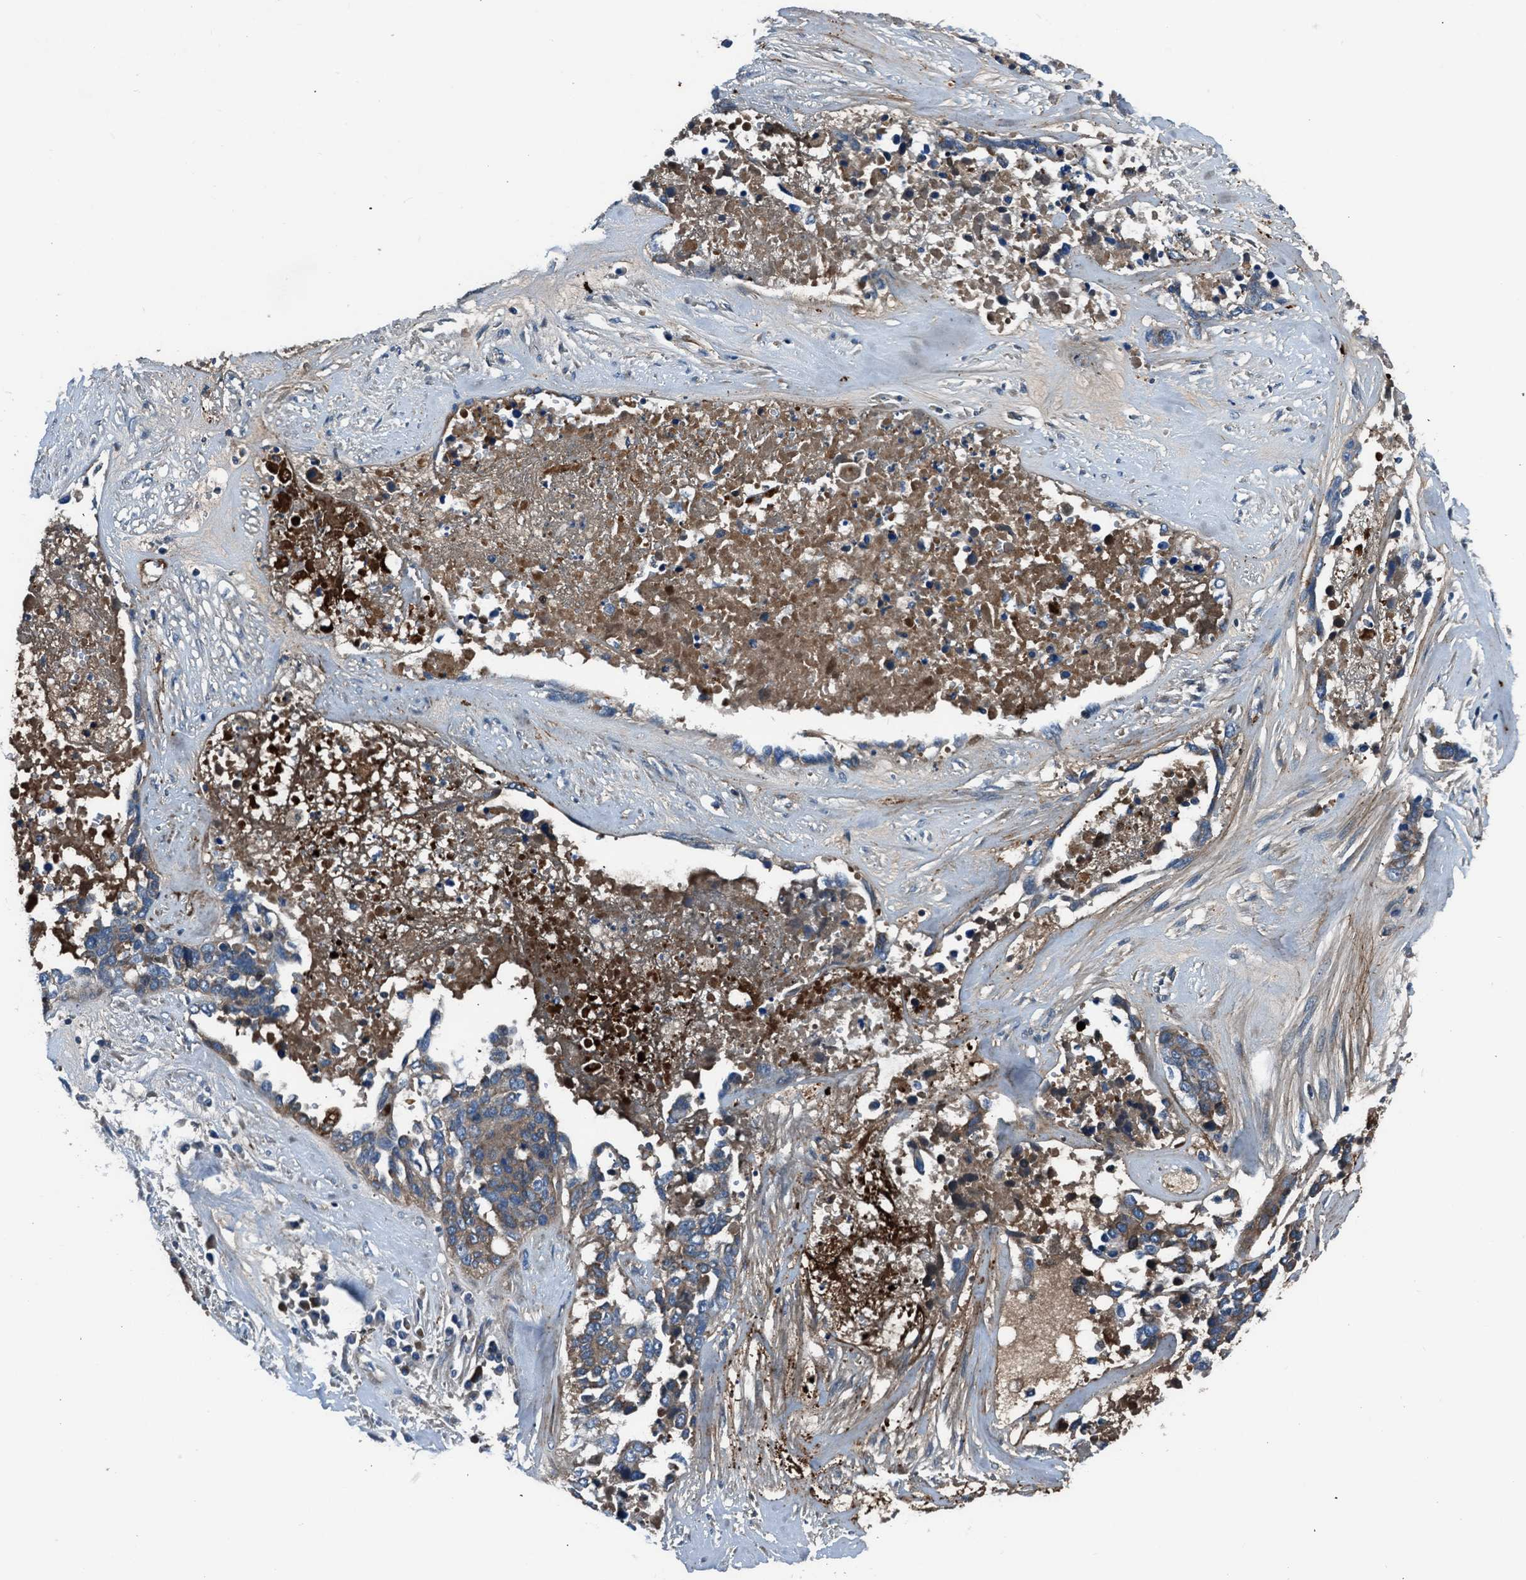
{"staining": {"intensity": "weak", "quantity": "<25%", "location": "cytoplasmic/membranous"}, "tissue": "ovarian cancer", "cell_type": "Tumor cells", "image_type": "cancer", "snomed": [{"axis": "morphology", "description": "Cystadenocarcinoma, serous, NOS"}, {"axis": "topography", "description": "Ovary"}], "caption": "The image demonstrates no staining of tumor cells in ovarian serous cystadenocarcinoma.", "gene": "SLC38A6", "patient": {"sex": "female", "age": 44}}